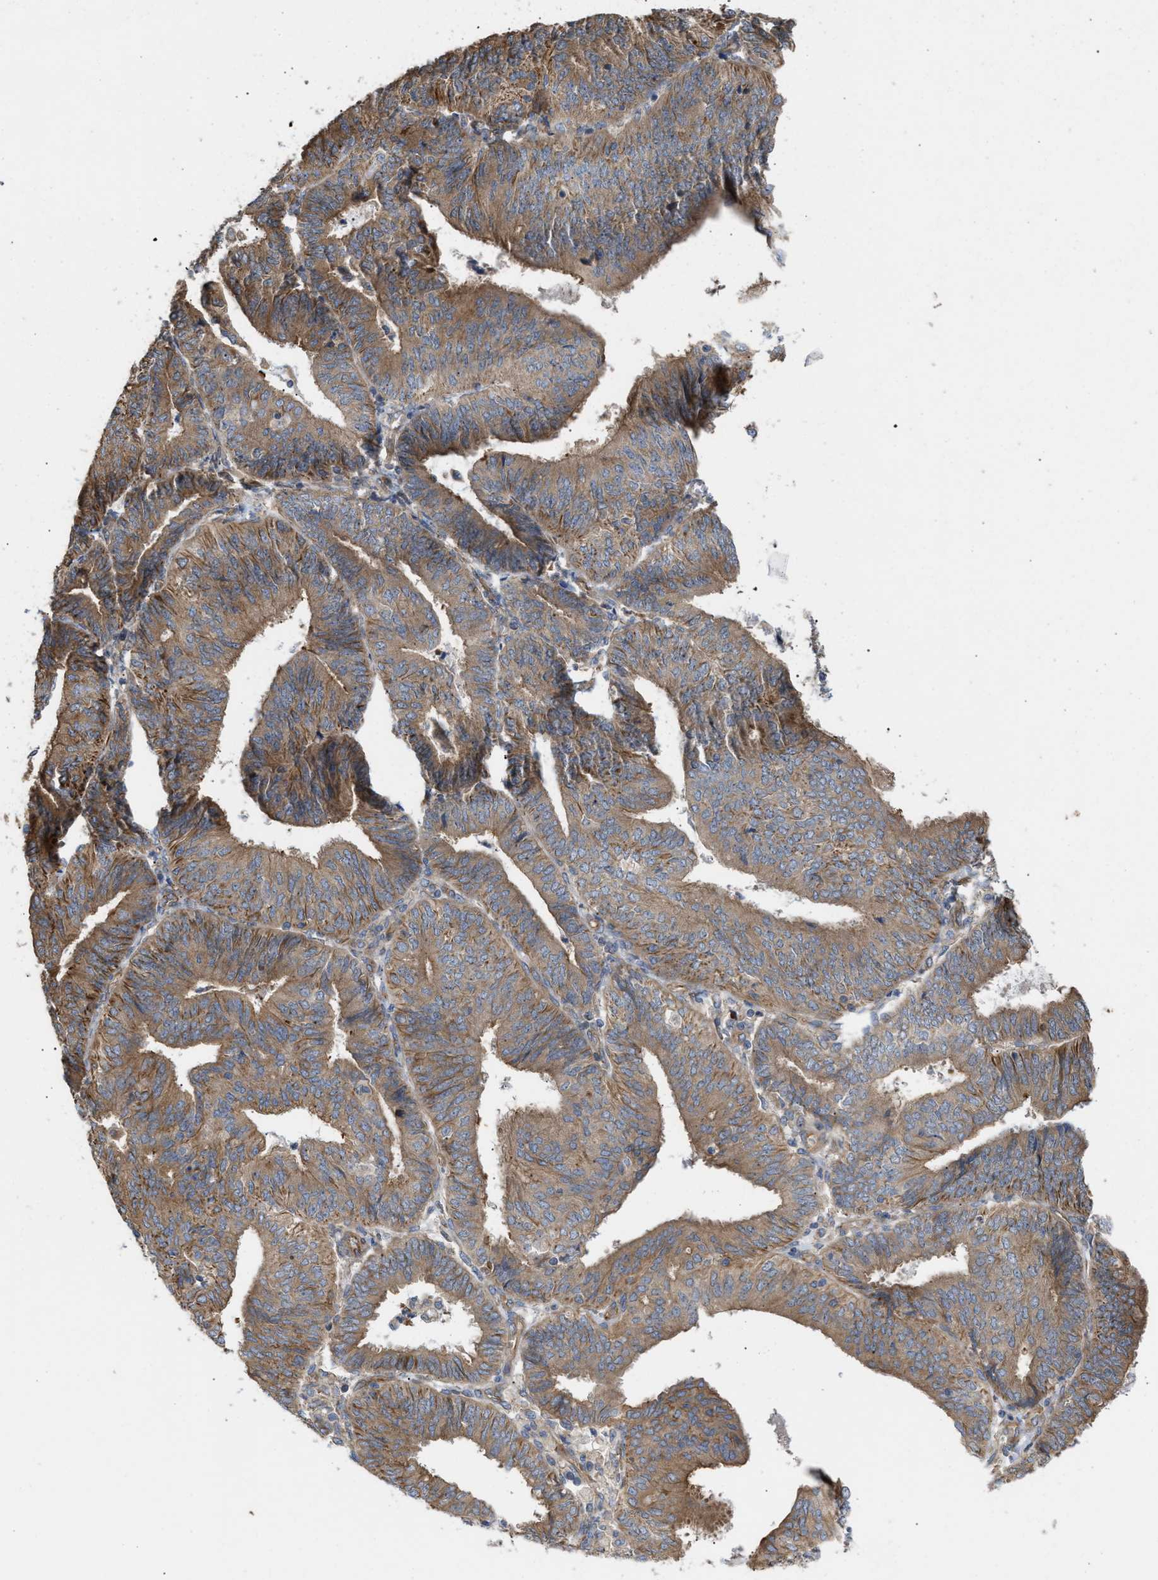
{"staining": {"intensity": "moderate", "quantity": ">75%", "location": "cytoplasmic/membranous"}, "tissue": "endometrial cancer", "cell_type": "Tumor cells", "image_type": "cancer", "snomed": [{"axis": "morphology", "description": "Adenocarcinoma, NOS"}, {"axis": "topography", "description": "Endometrium"}], "caption": "Tumor cells demonstrate medium levels of moderate cytoplasmic/membranous positivity in about >75% of cells in adenocarcinoma (endometrial).", "gene": "EPS15L1", "patient": {"sex": "female", "age": 58}}